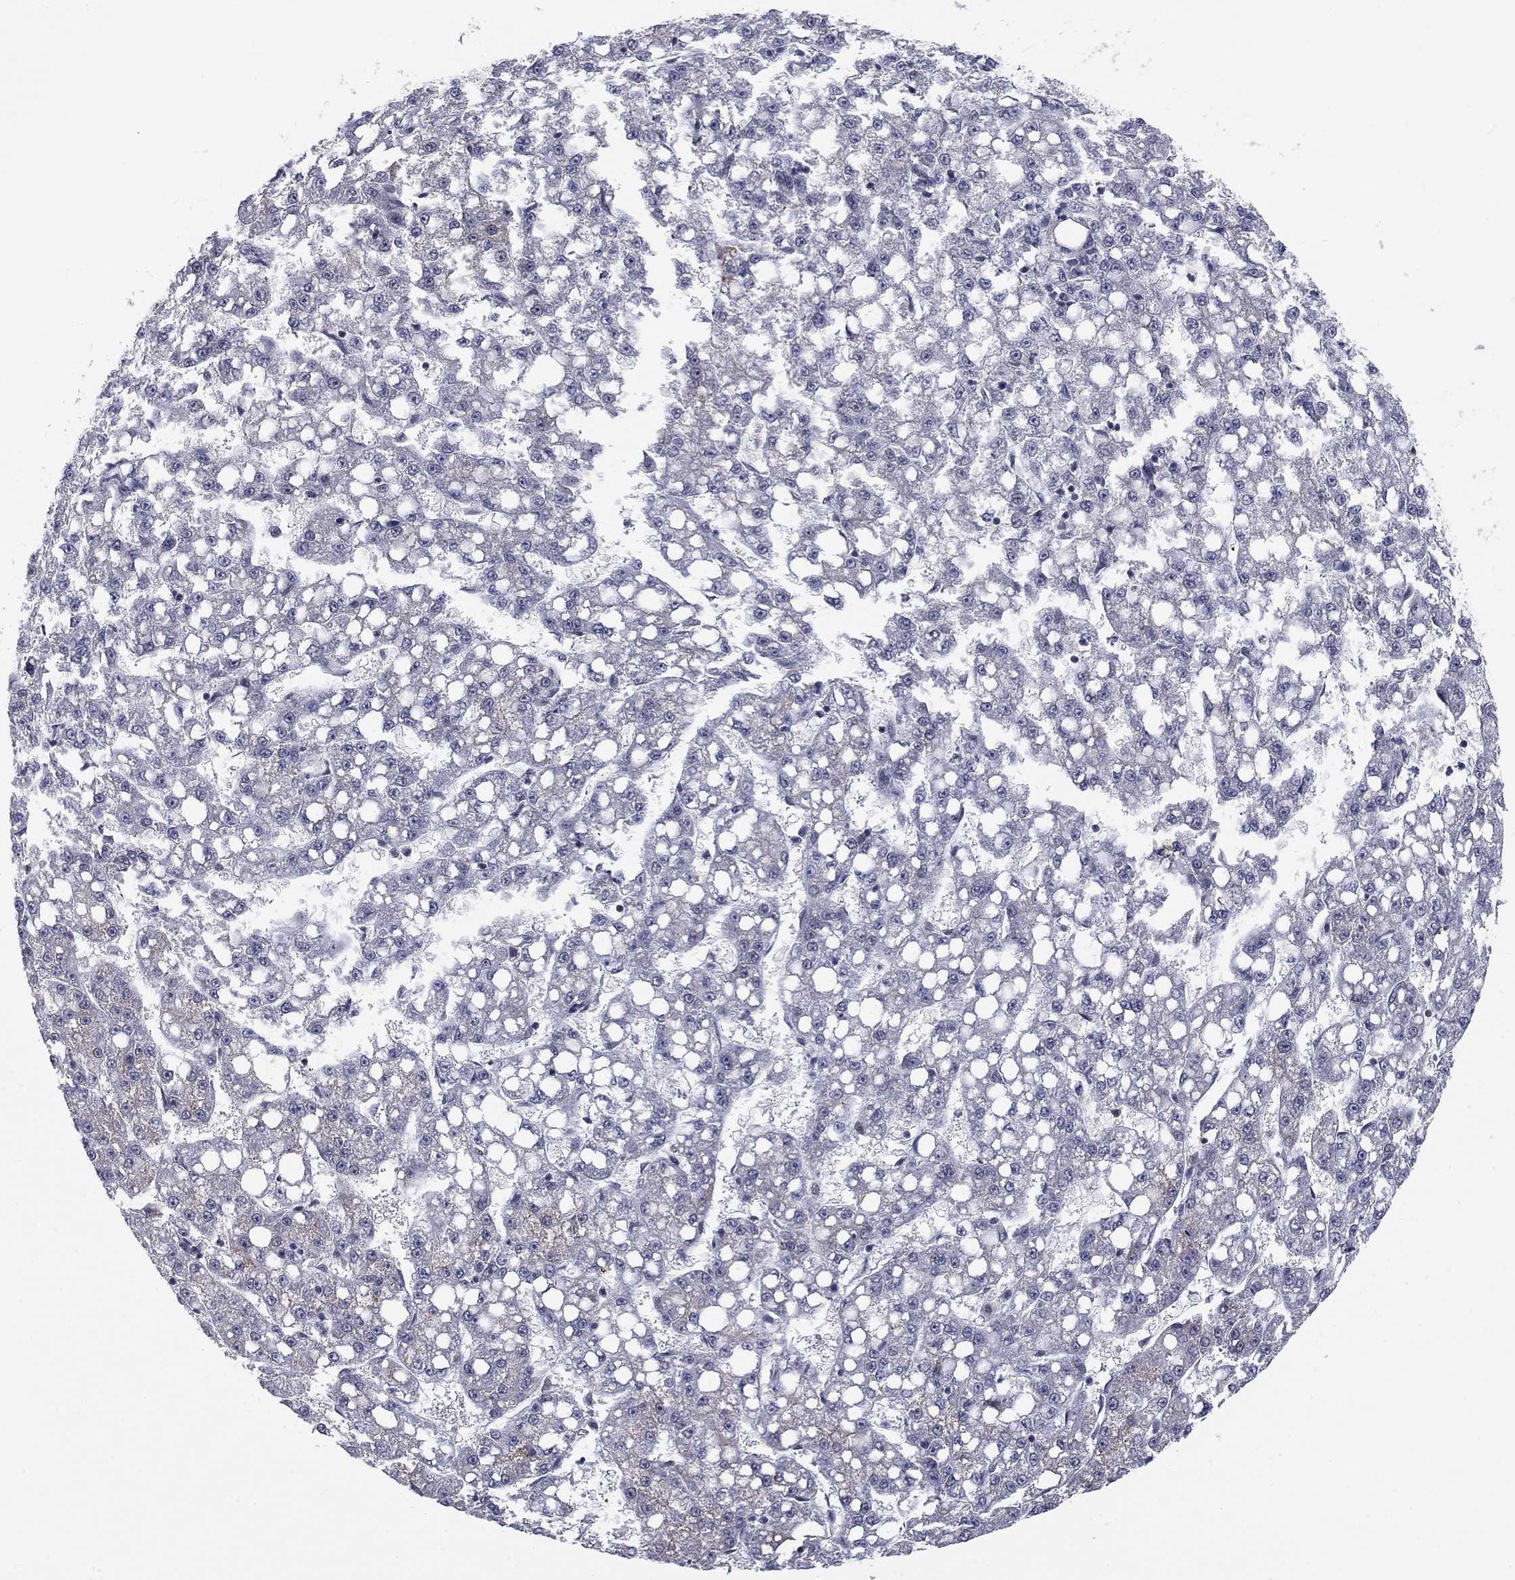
{"staining": {"intensity": "negative", "quantity": "none", "location": "none"}, "tissue": "liver cancer", "cell_type": "Tumor cells", "image_type": "cancer", "snomed": [{"axis": "morphology", "description": "Carcinoma, Hepatocellular, NOS"}, {"axis": "topography", "description": "Liver"}], "caption": "Micrograph shows no significant protein expression in tumor cells of liver cancer. (DAB (3,3'-diaminobenzidine) immunohistochemistry (IHC), high magnification).", "gene": "FYTTD1", "patient": {"sex": "female", "age": 65}}